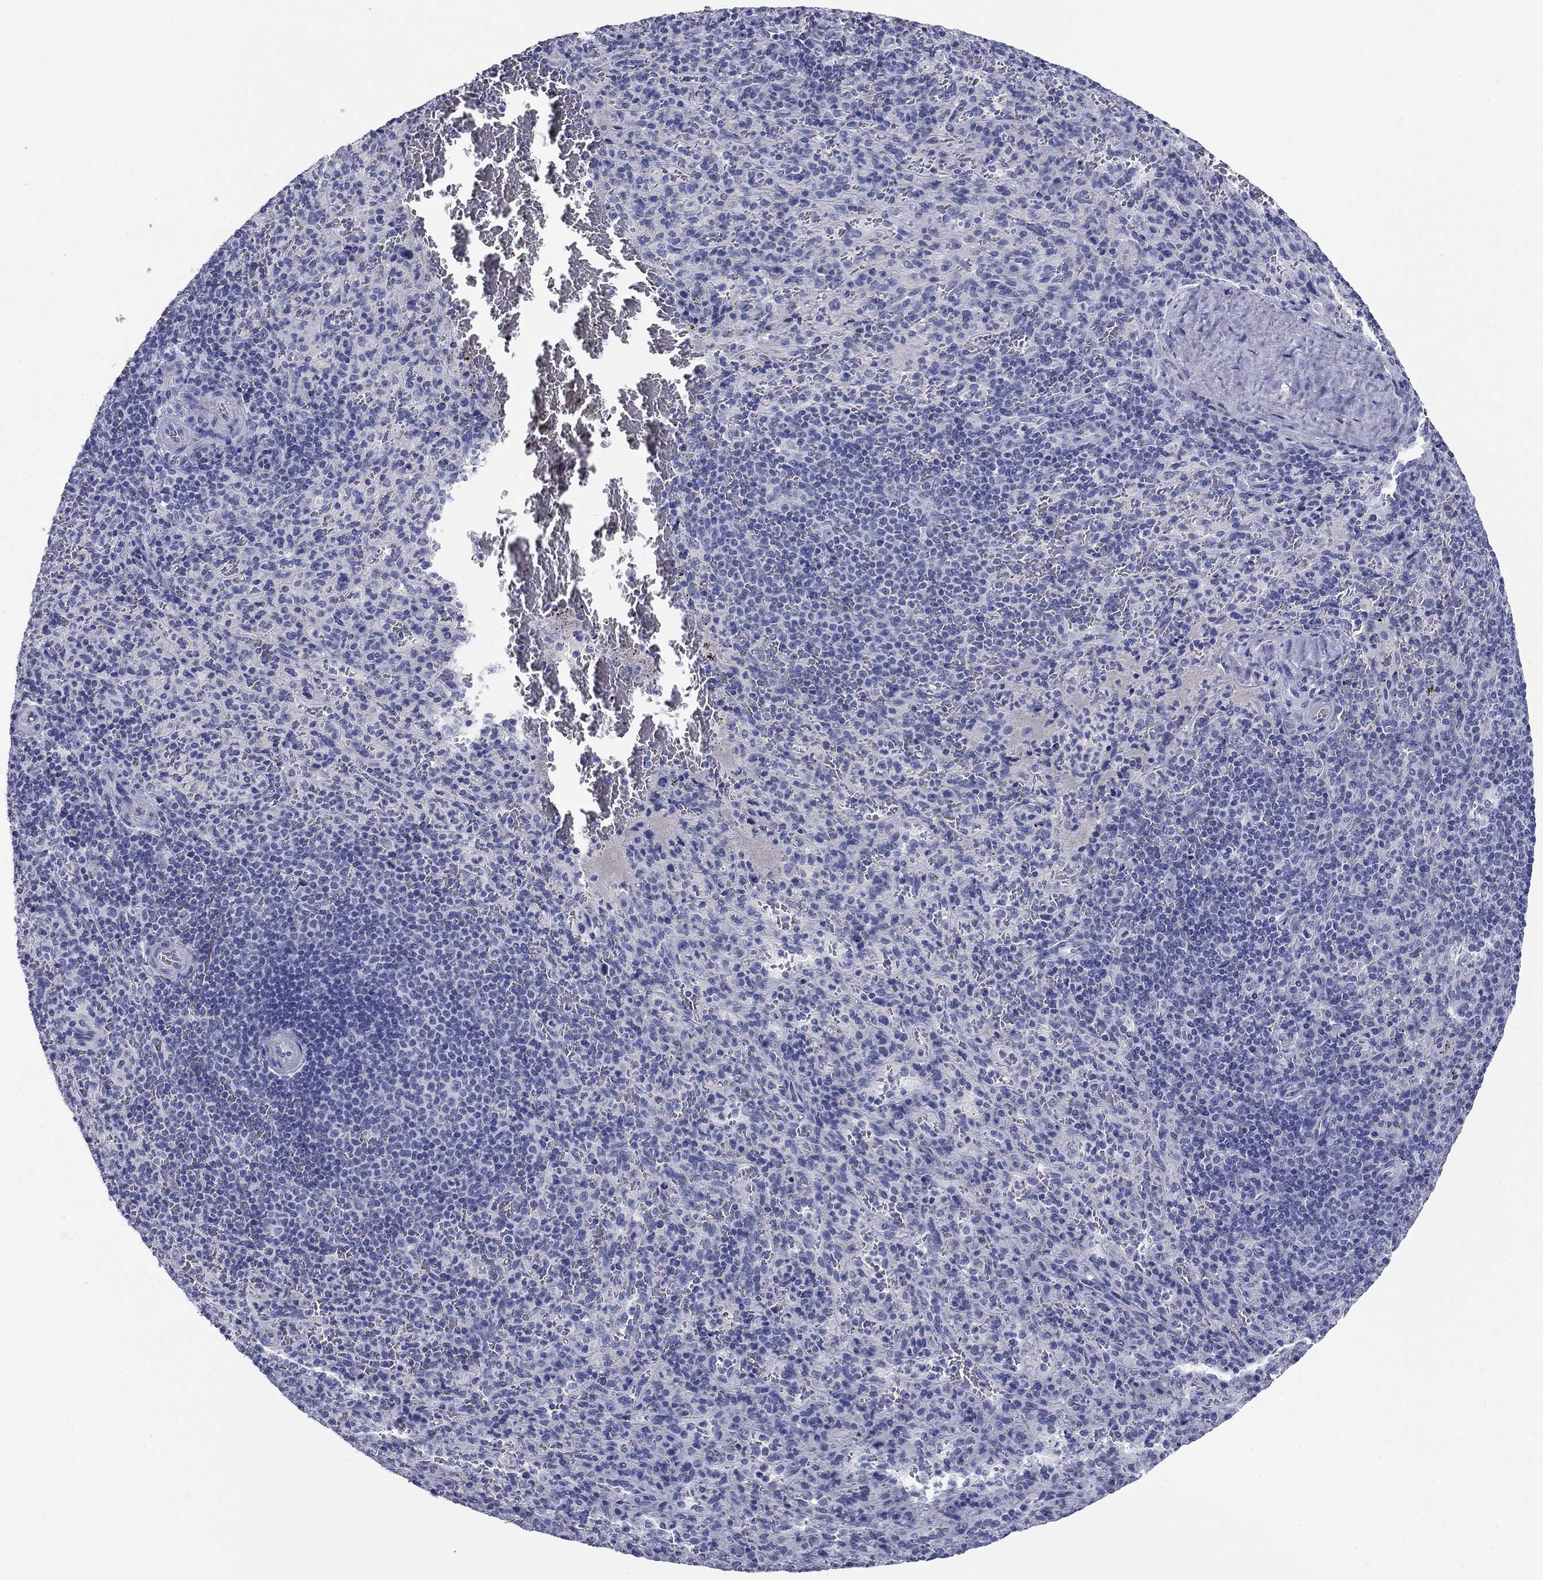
{"staining": {"intensity": "negative", "quantity": "none", "location": "none"}, "tissue": "spleen", "cell_type": "Cells in red pulp", "image_type": "normal", "snomed": [{"axis": "morphology", "description": "Normal tissue, NOS"}, {"axis": "topography", "description": "Spleen"}], "caption": "Immunohistochemistry micrograph of benign human spleen stained for a protein (brown), which demonstrates no staining in cells in red pulp. Brightfield microscopy of immunohistochemistry stained with DAB (brown) and hematoxylin (blue), captured at high magnification.", "gene": "KCNH1", "patient": {"sex": "male", "age": 57}}